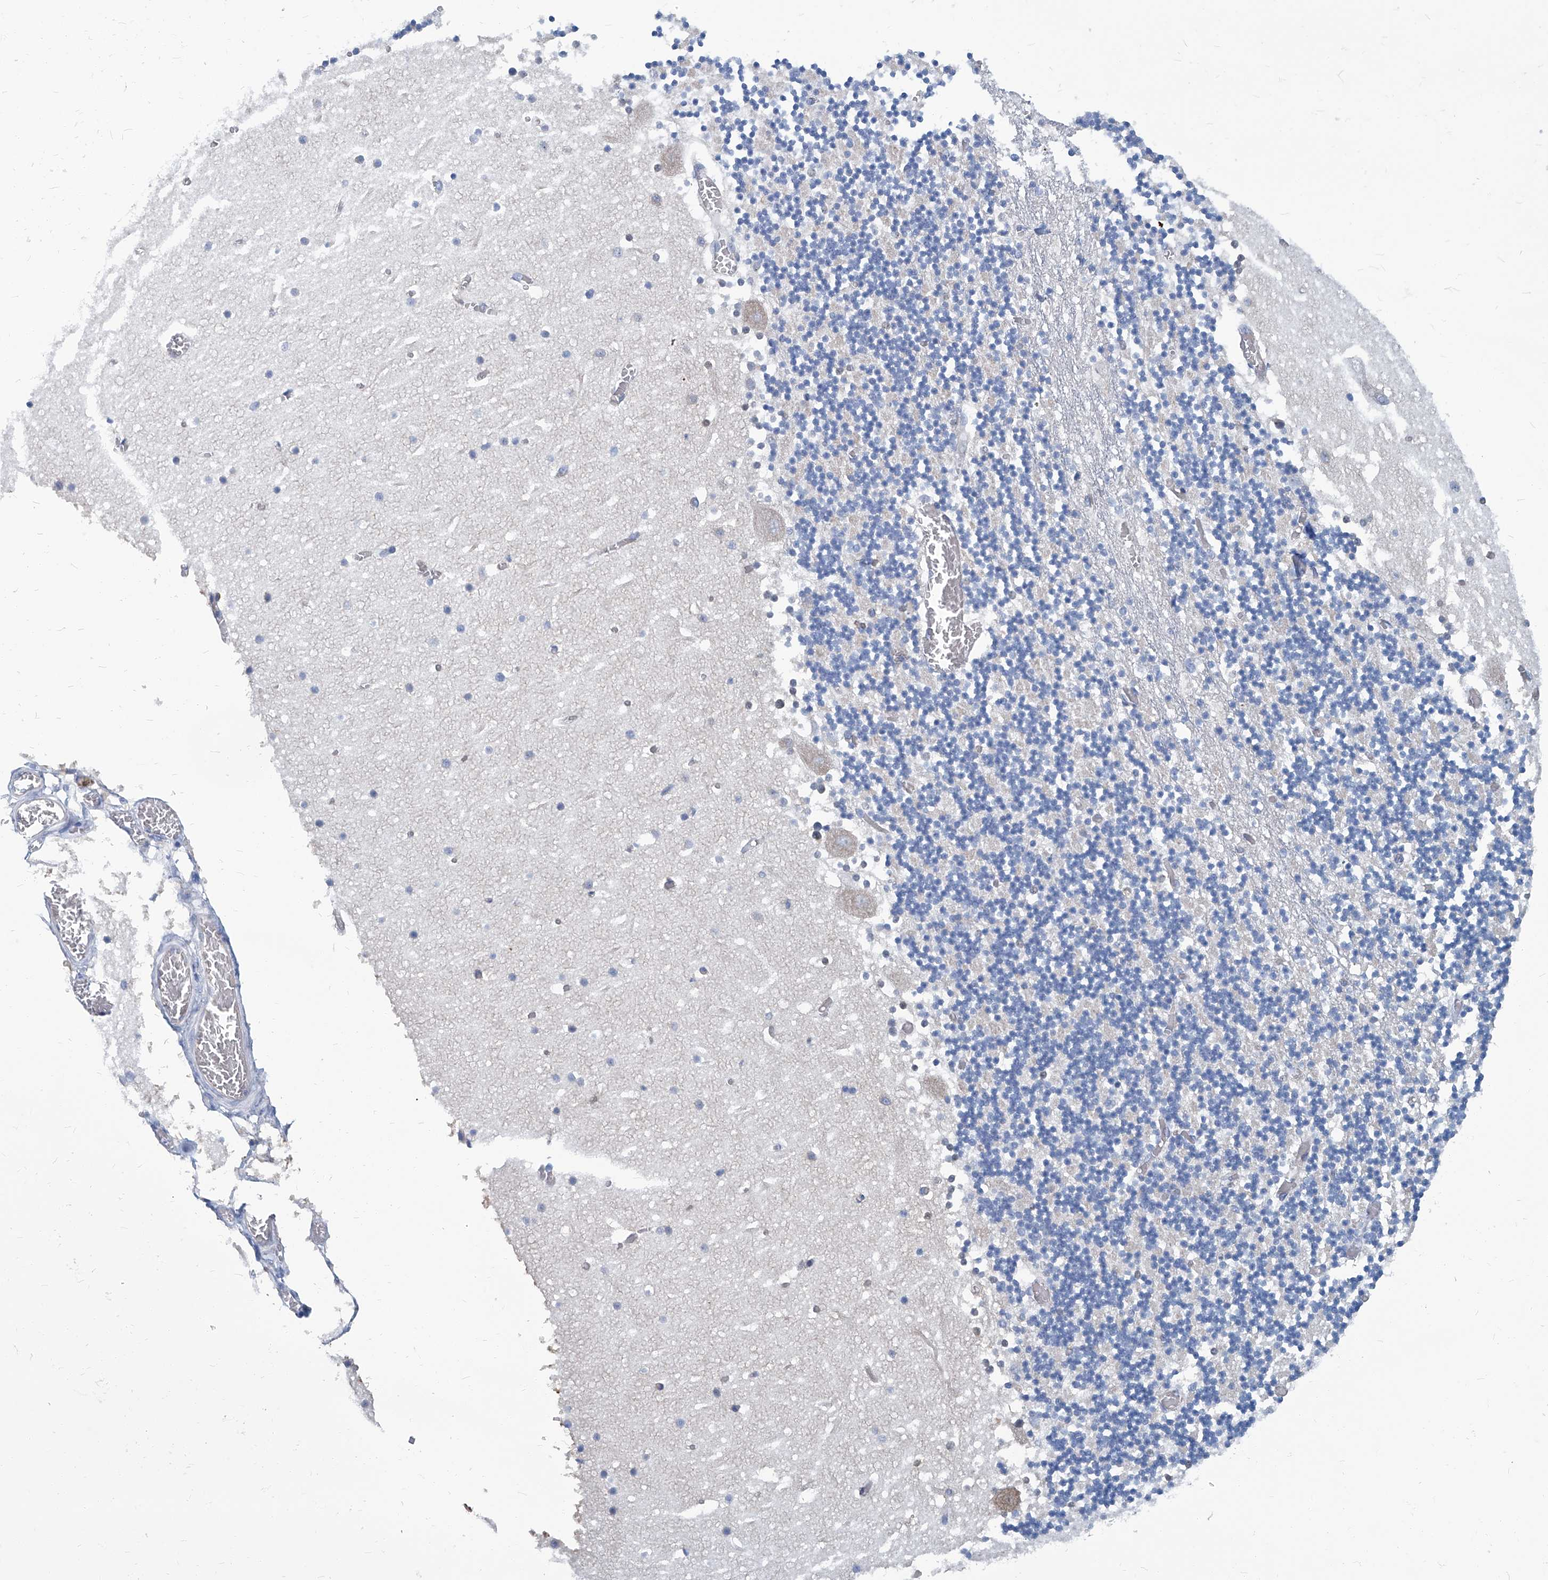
{"staining": {"intensity": "negative", "quantity": "none", "location": "none"}, "tissue": "cerebellum", "cell_type": "Cells in granular layer", "image_type": "normal", "snomed": [{"axis": "morphology", "description": "Normal tissue, NOS"}, {"axis": "topography", "description": "Cerebellum"}], "caption": "A micrograph of cerebellum stained for a protein shows no brown staining in cells in granular layer.", "gene": "PFKL", "patient": {"sex": "female", "age": 28}}